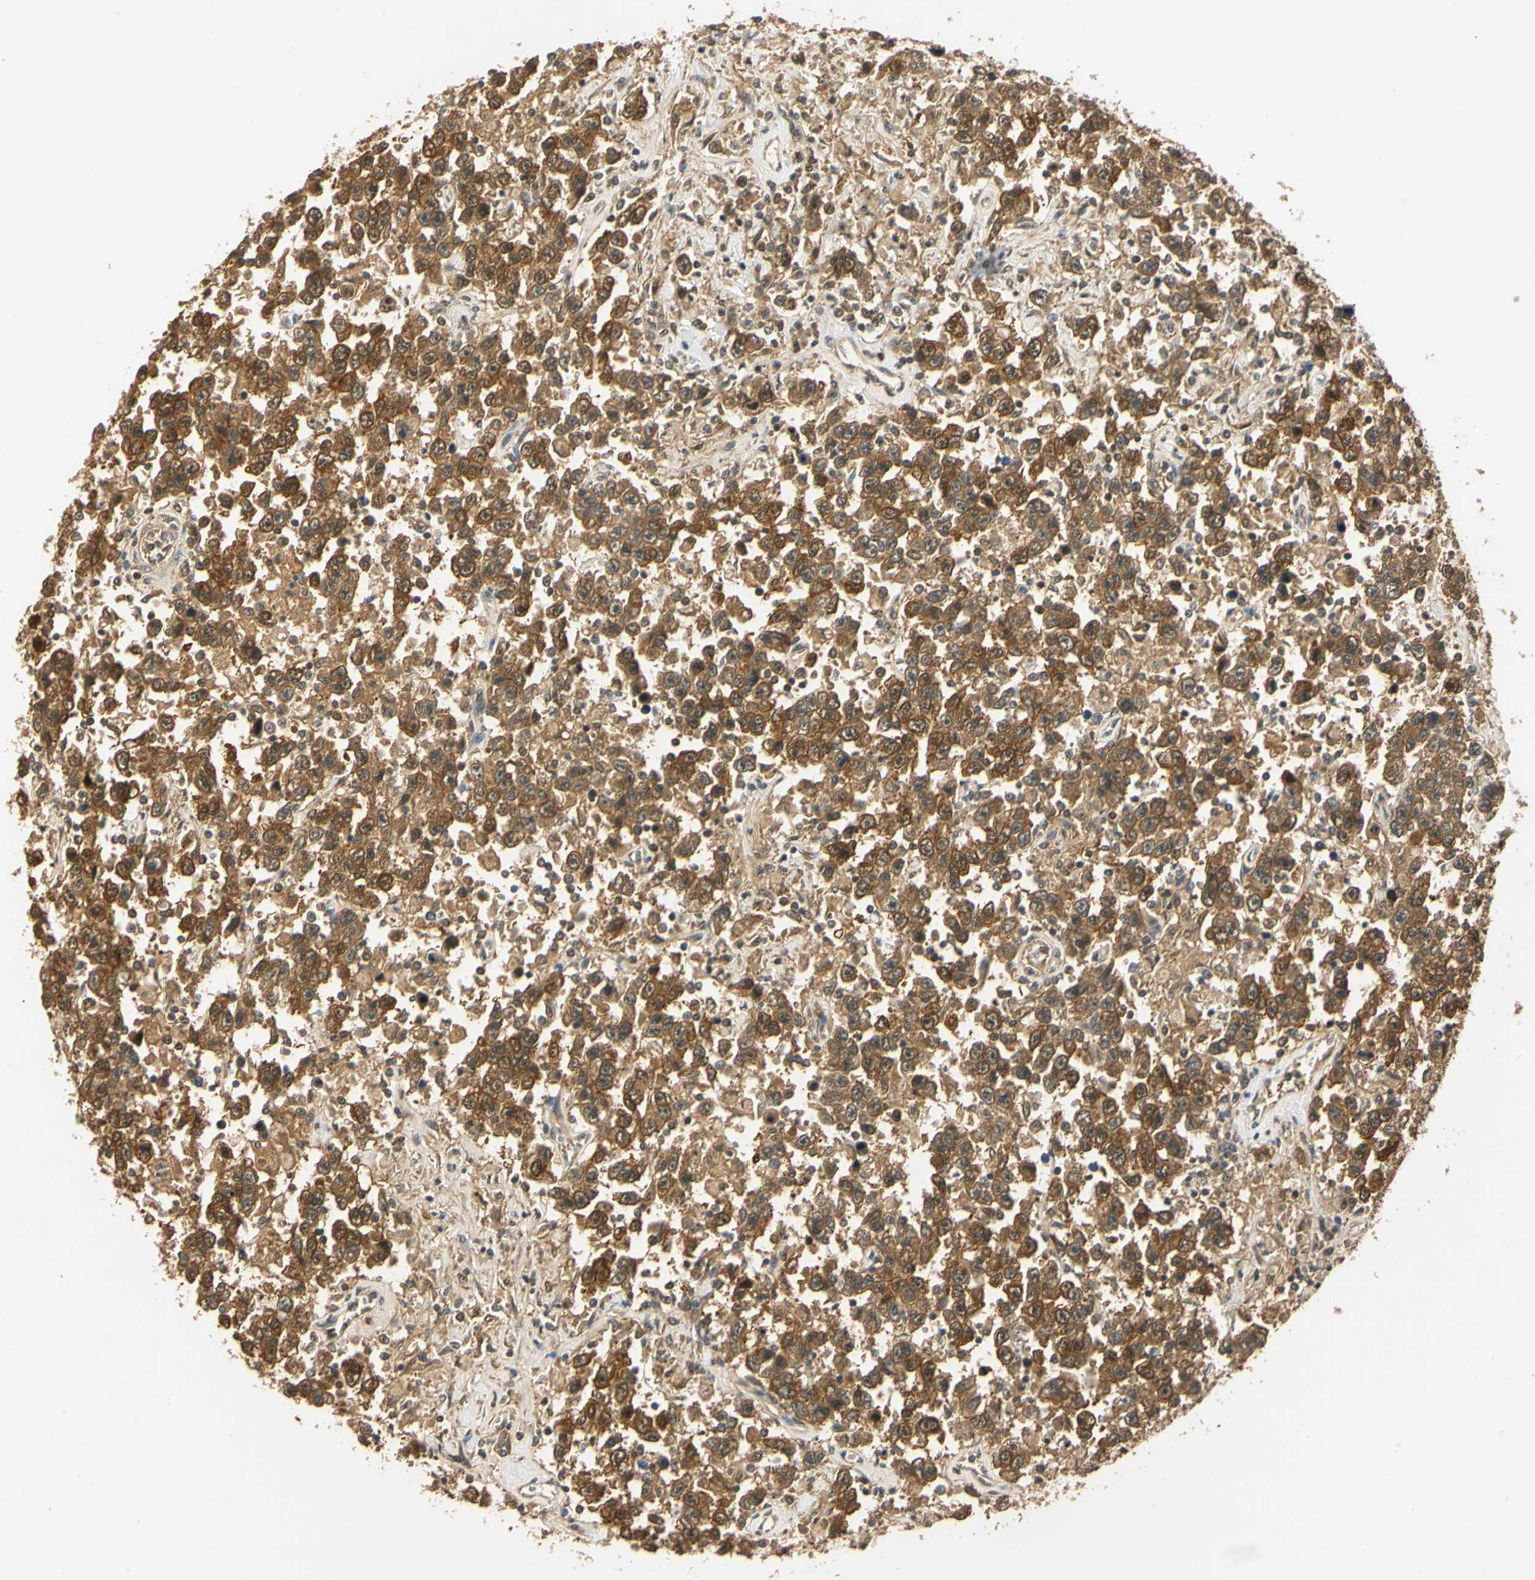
{"staining": {"intensity": "strong", "quantity": ">75%", "location": "cytoplasmic/membranous"}, "tissue": "testis cancer", "cell_type": "Tumor cells", "image_type": "cancer", "snomed": [{"axis": "morphology", "description": "Seminoma, NOS"}, {"axis": "topography", "description": "Testis"}], "caption": "A high amount of strong cytoplasmic/membranous expression is seen in approximately >75% of tumor cells in testis cancer tissue. (DAB (3,3'-diaminobenzidine) IHC with brightfield microscopy, high magnification).", "gene": "UBE2Z", "patient": {"sex": "male", "age": 41}}